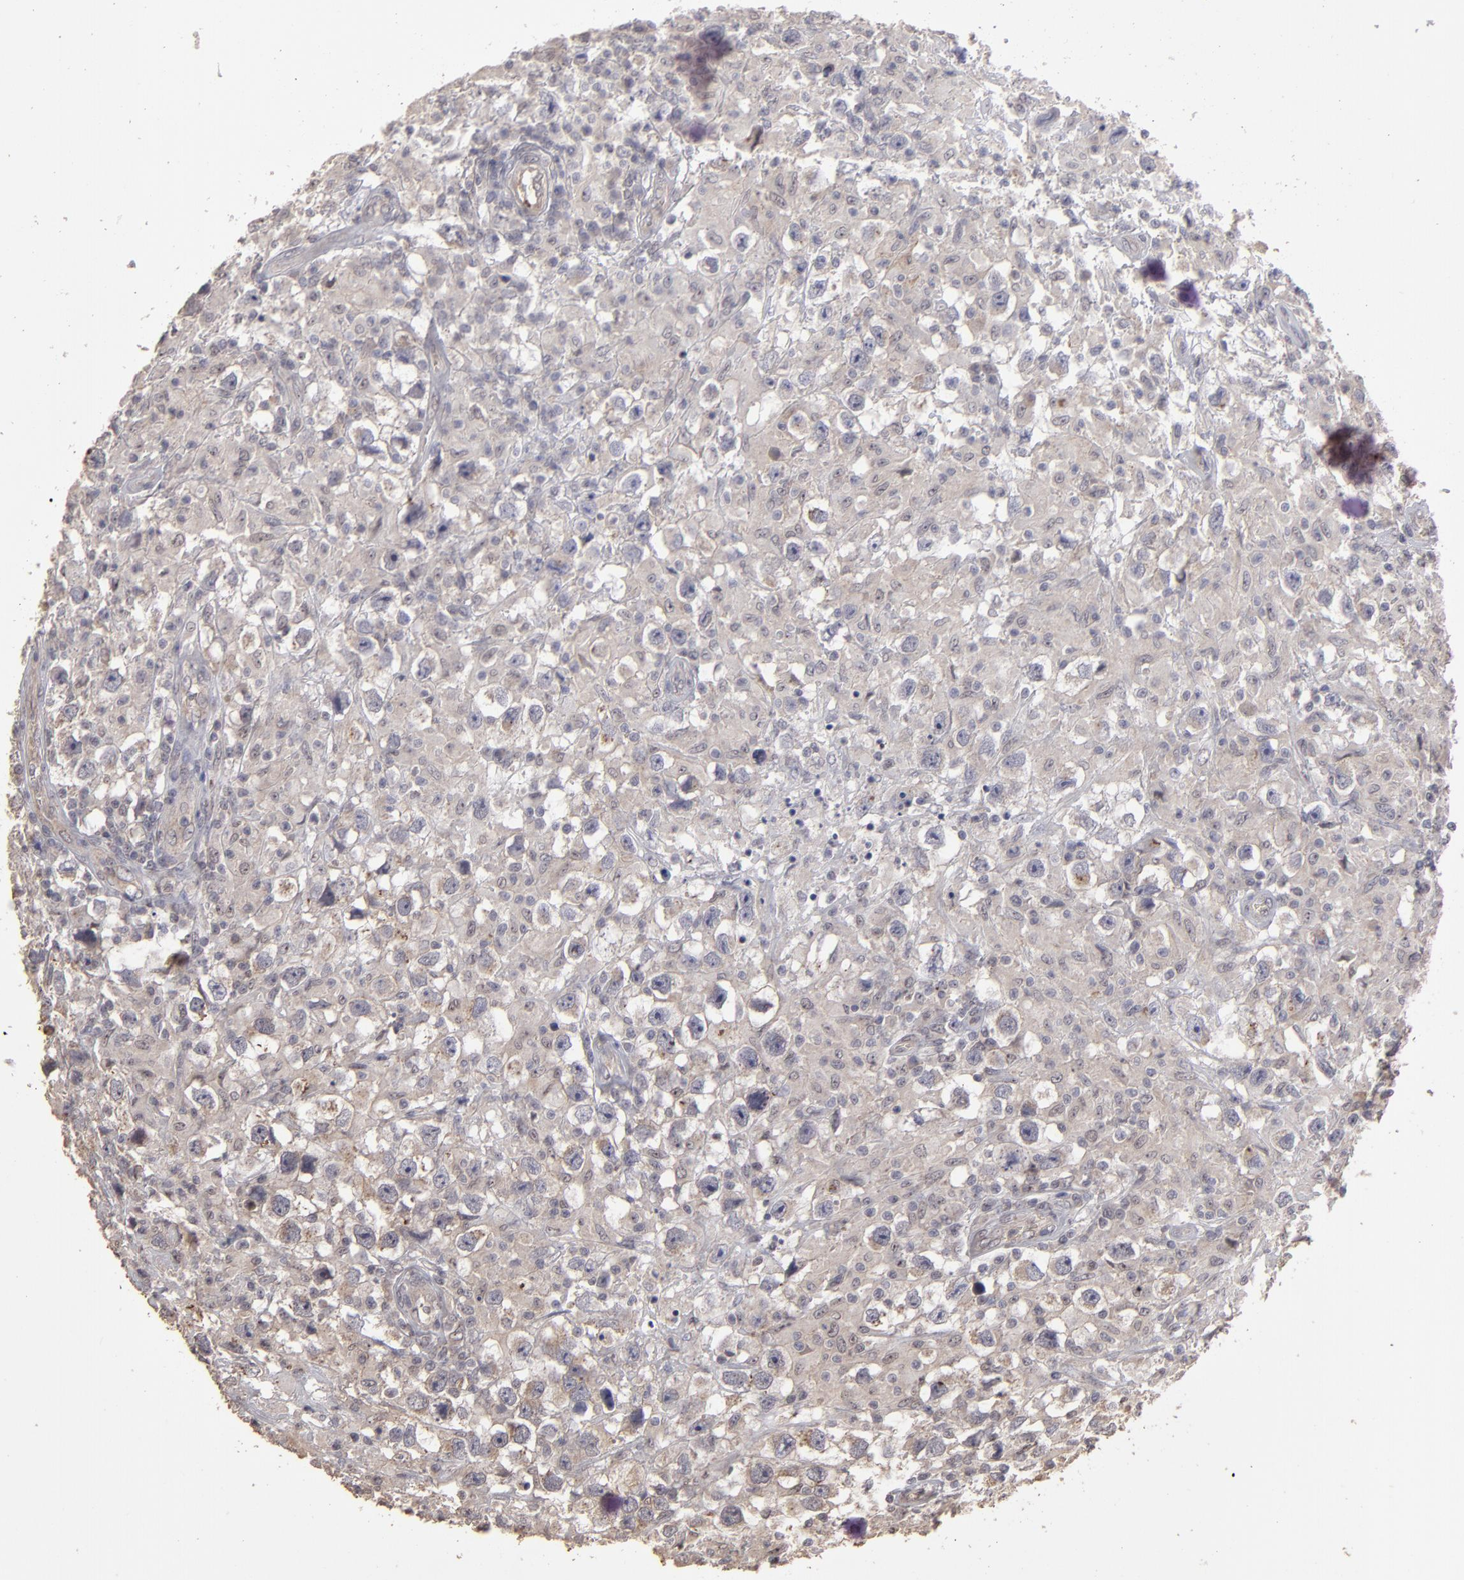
{"staining": {"intensity": "weak", "quantity": ">75%", "location": "cytoplasmic/membranous"}, "tissue": "testis cancer", "cell_type": "Tumor cells", "image_type": "cancer", "snomed": [{"axis": "morphology", "description": "Seminoma, NOS"}, {"axis": "topography", "description": "Testis"}], "caption": "Immunohistochemistry (IHC) photomicrograph of testis cancer stained for a protein (brown), which displays low levels of weak cytoplasmic/membranous staining in about >75% of tumor cells.", "gene": "CD55", "patient": {"sex": "male", "age": 34}}